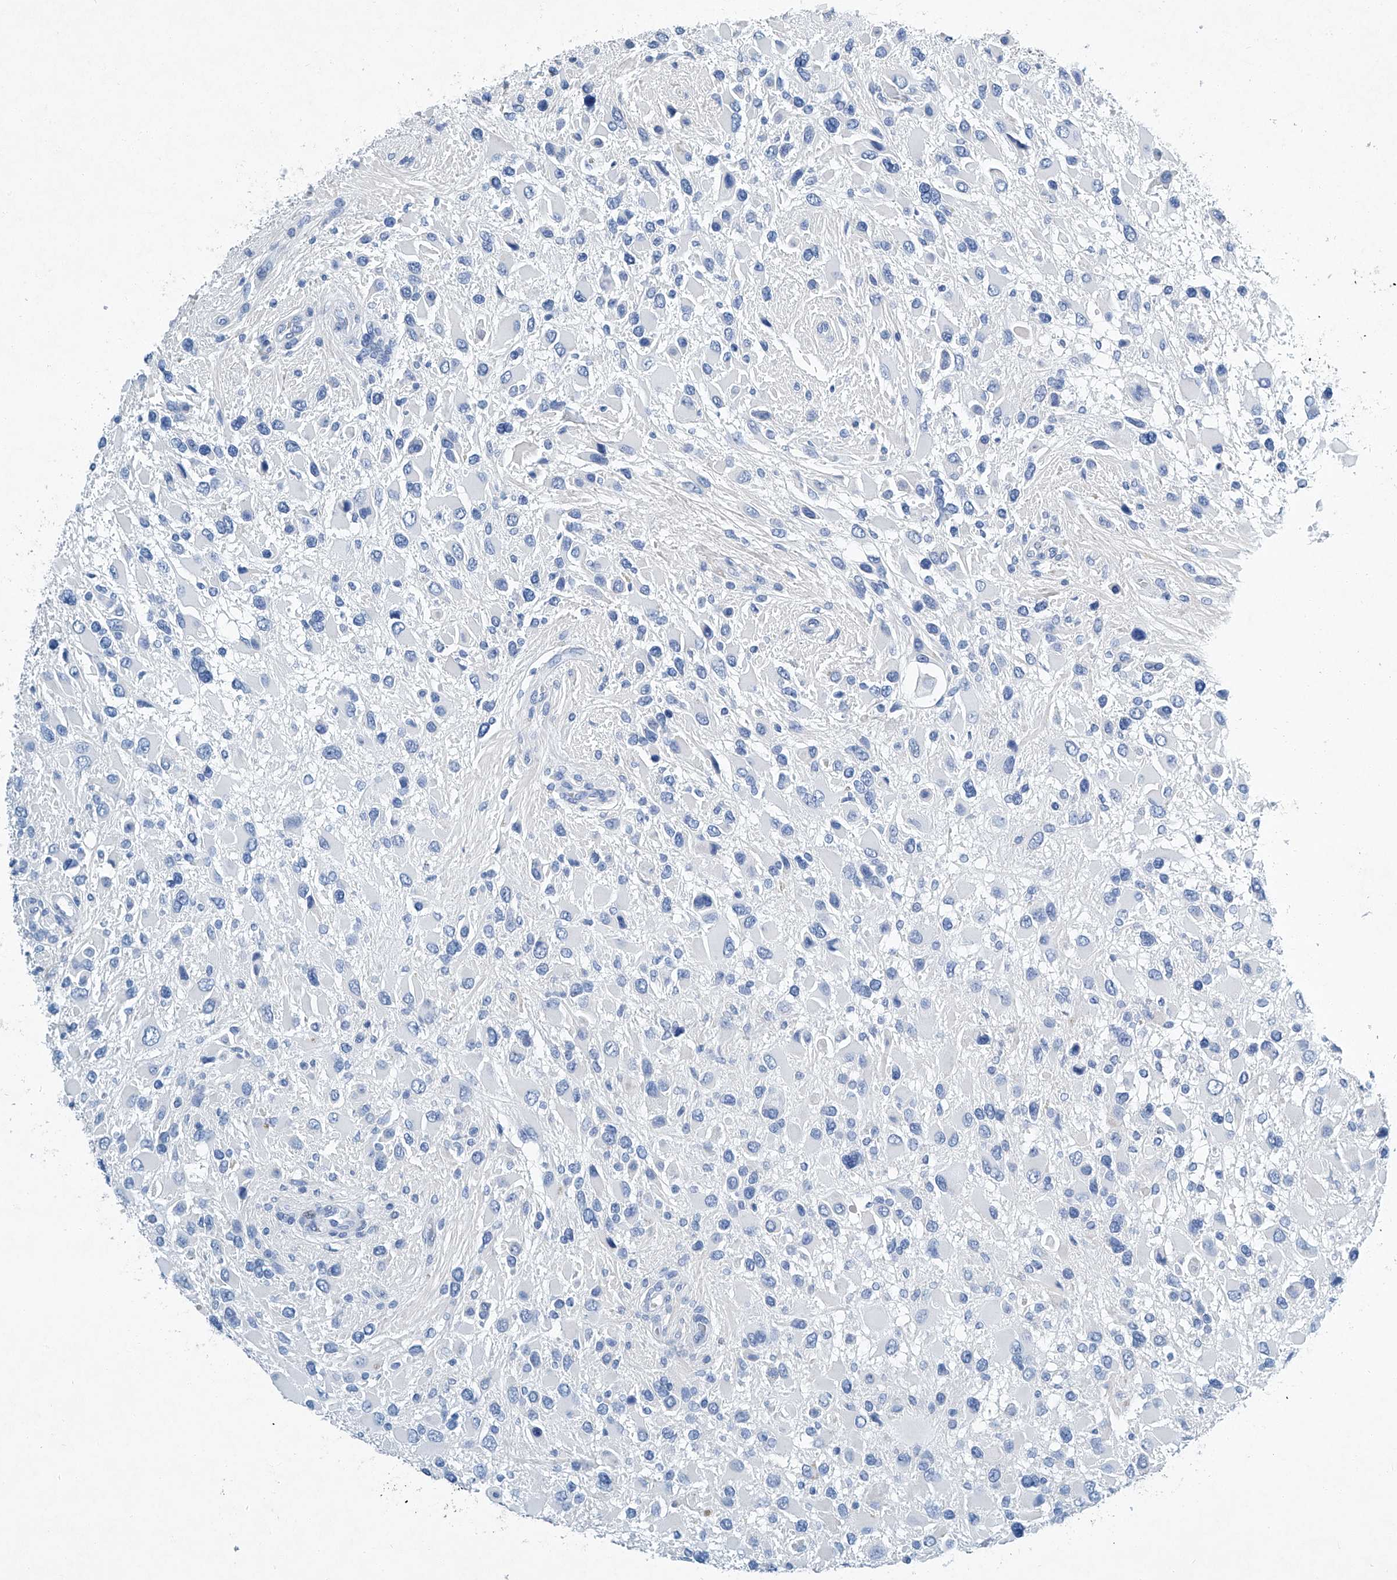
{"staining": {"intensity": "negative", "quantity": "none", "location": "none"}, "tissue": "glioma", "cell_type": "Tumor cells", "image_type": "cancer", "snomed": [{"axis": "morphology", "description": "Glioma, malignant, High grade"}, {"axis": "topography", "description": "Brain"}], "caption": "Protein analysis of glioma shows no significant expression in tumor cells.", "gene": "CYP2A7", "patient": {"sex": "male", "age": 53}}